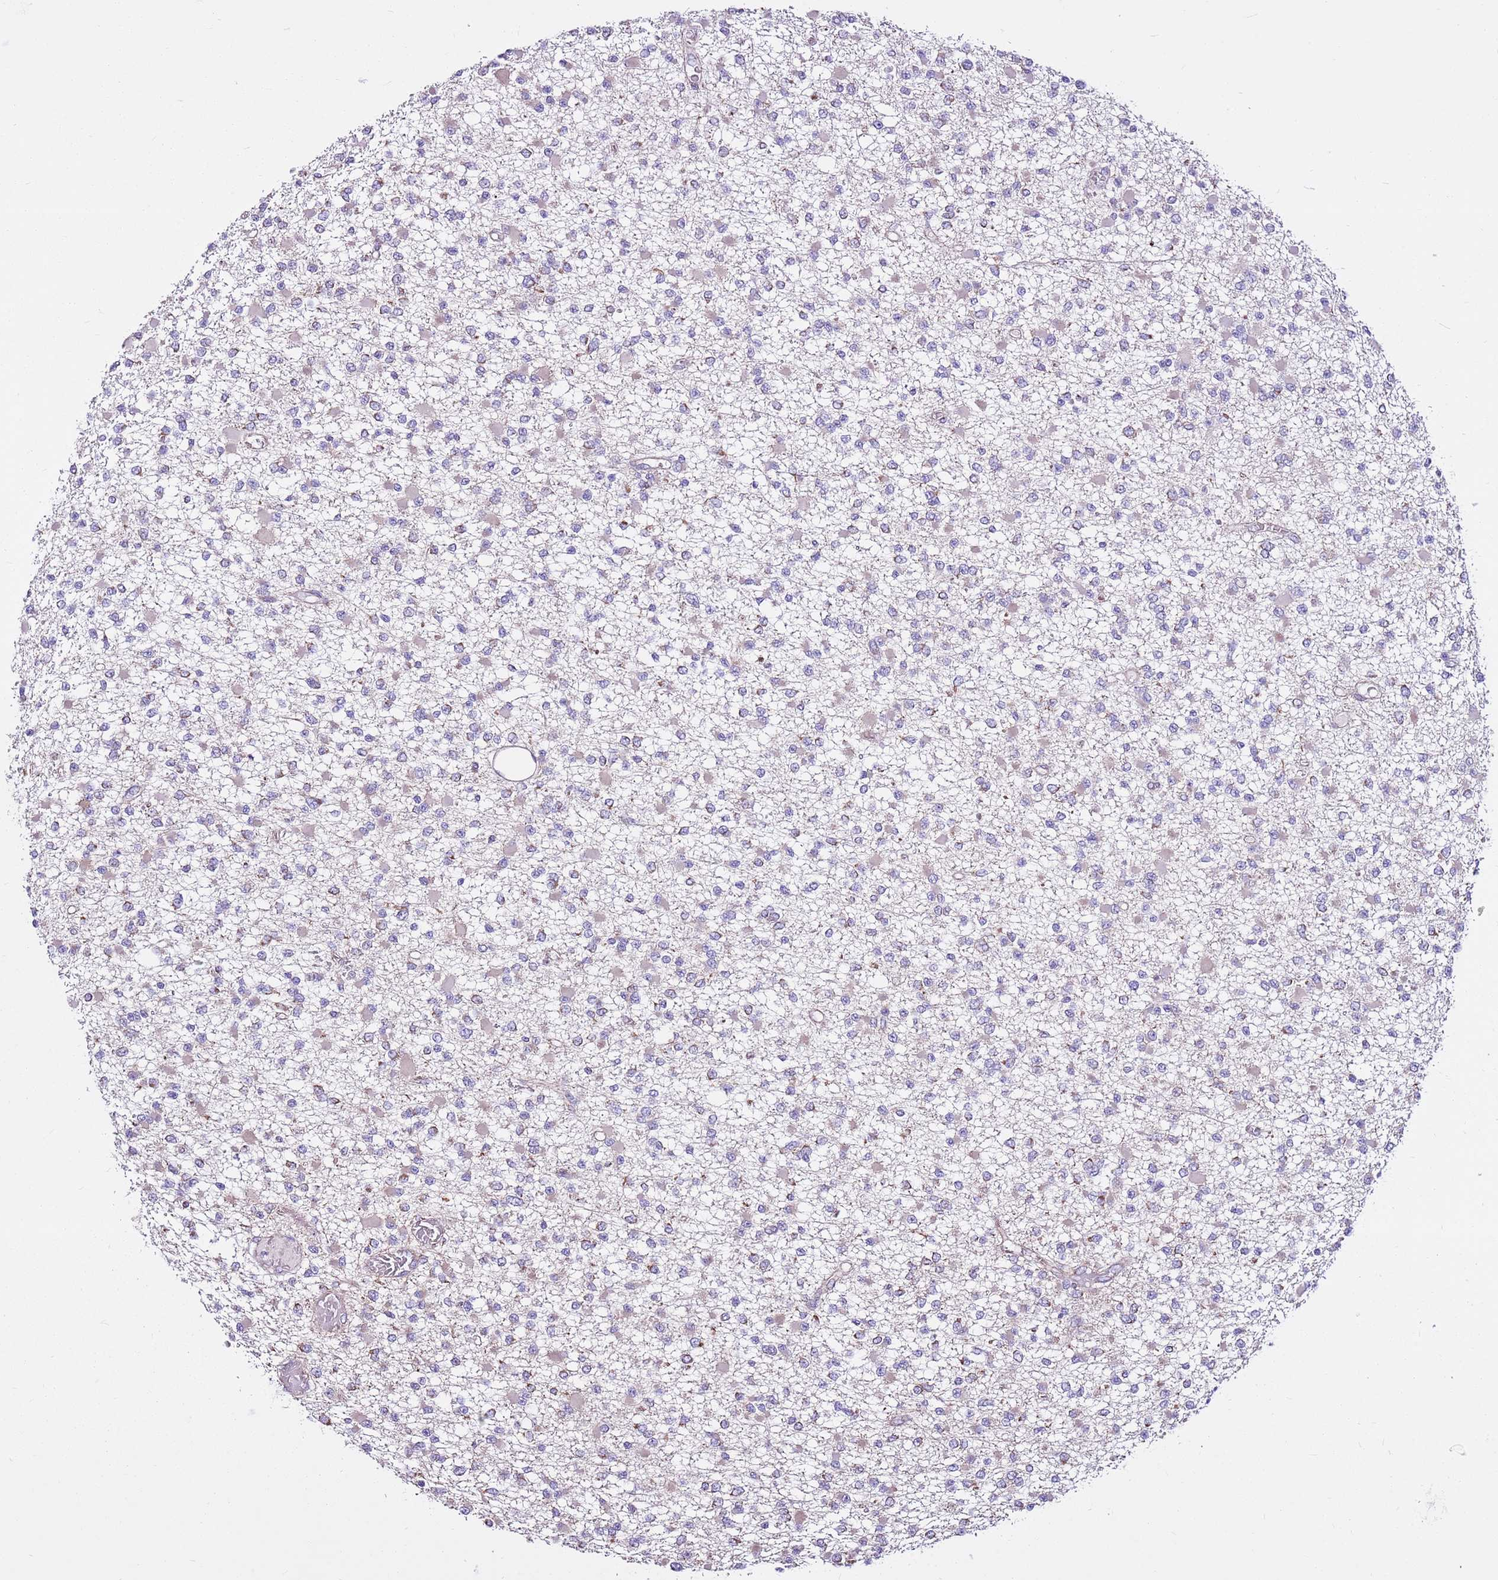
{"staining": {"intensity": "negative", "quantity": "none", "location": "none"}, "tissue": "glioma", "cell_type": "Tumor cells", "image_type": "cancer", "snomed": [{"axis": "morphology", "description": "Glioma, malignant, Low grade"}, {"axis": "topography", "description": "Brain"}], "caption": "This is an IHC micrograph of human glioma. There is no expression in tumor cells.", "gene": "HECTD4", "patient": {"sex": "female", "age": 22}}